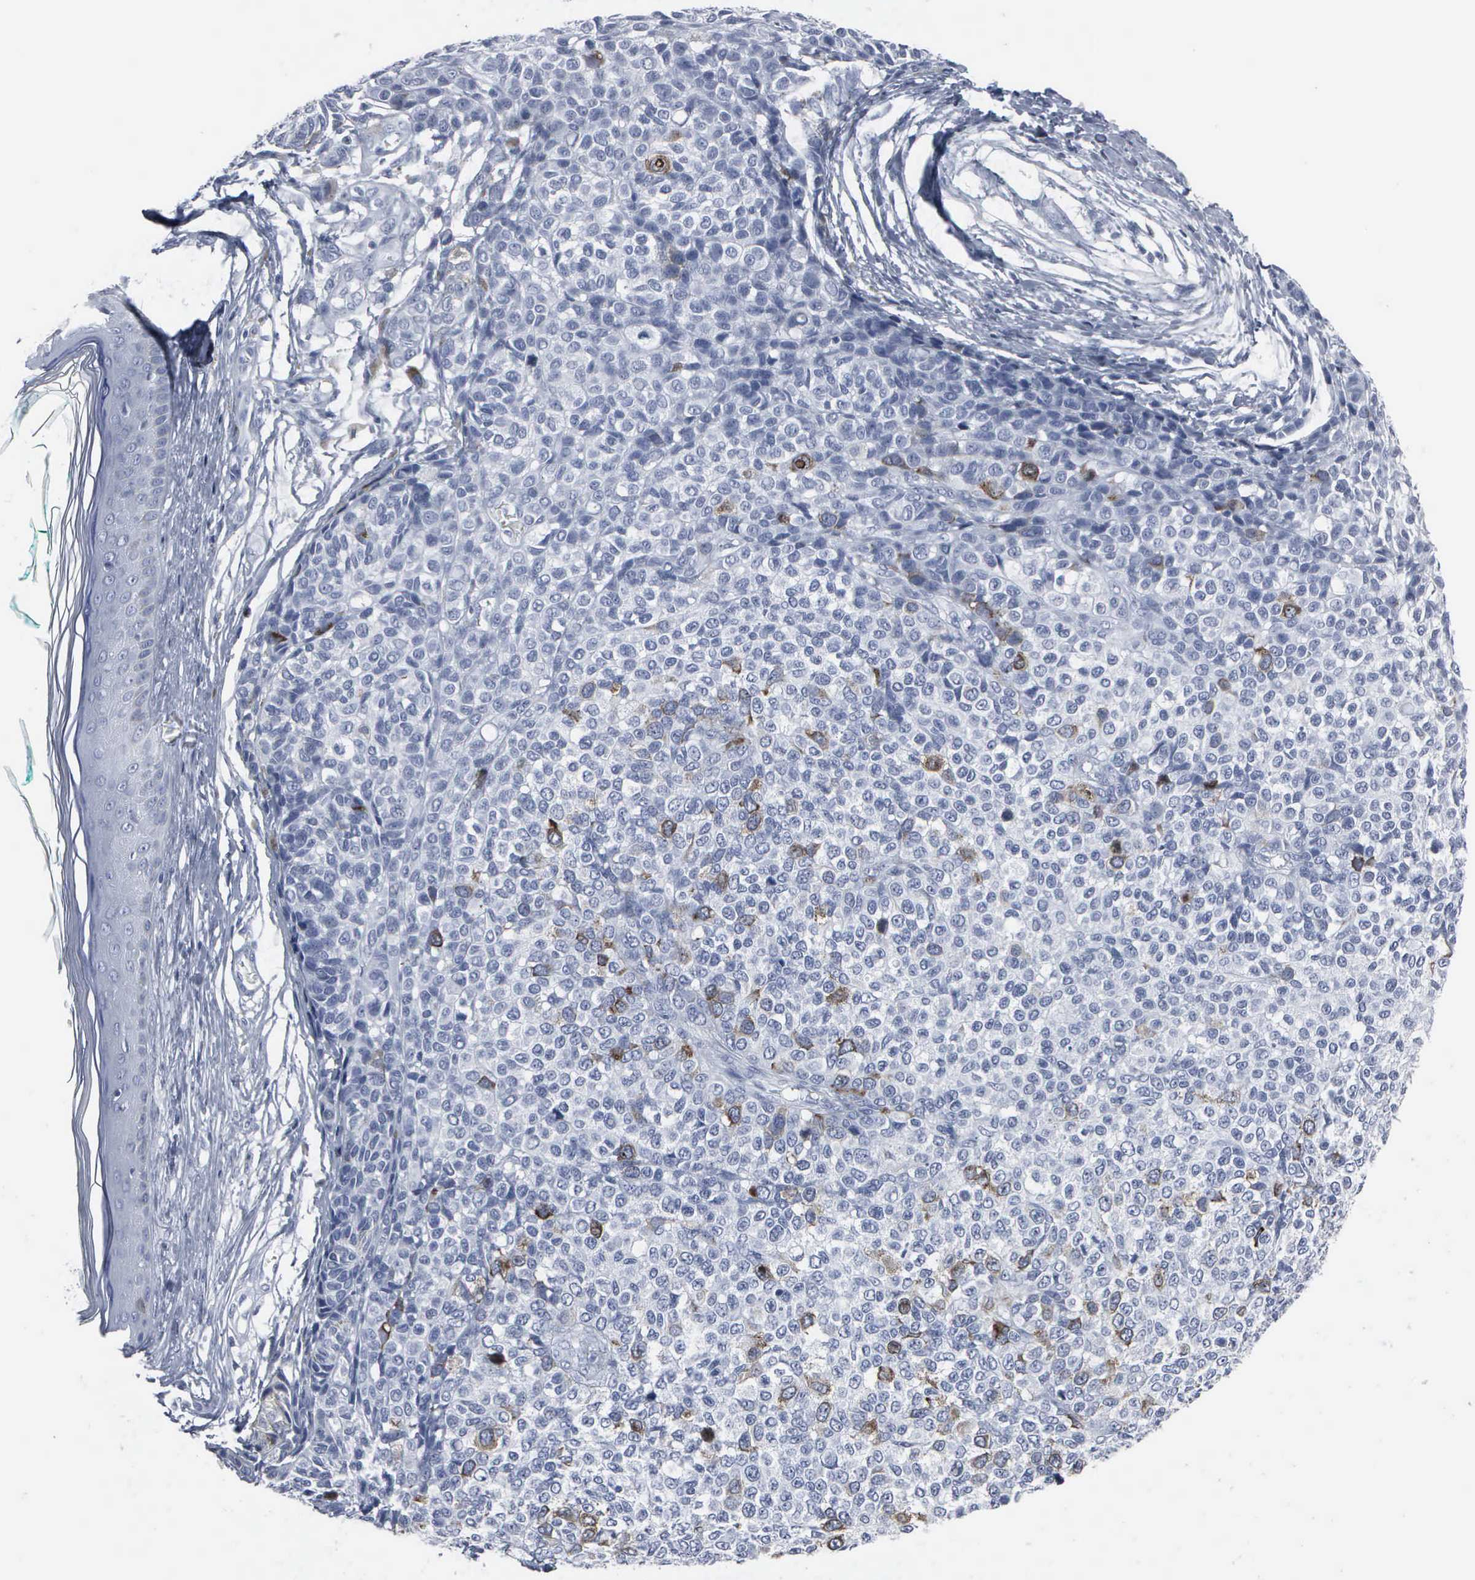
{"staining": {"intensity": "moderate", "quantity": "<25%", "location": "cytoplasmic/membranous,nuclear"}, "tissue": "melanoma", "cell_type": "Tumor cells", "image_type": "cancer", "snomed": [{"axis": "morphology", "description": "Malignant melanoma, NOS"}, {"axis": "topography", "description": "Skin"}], "caption": "Brown immunohistochemical staining in malignant melanoma reveals moderate cytoplasmic/membranous and nuclear staining in approximately <25% of tumor cells. (IHC, brightfield microscopy, high magnification).", "gene": "CCNB1", "patient": {"sex": "female", "age": 85}}